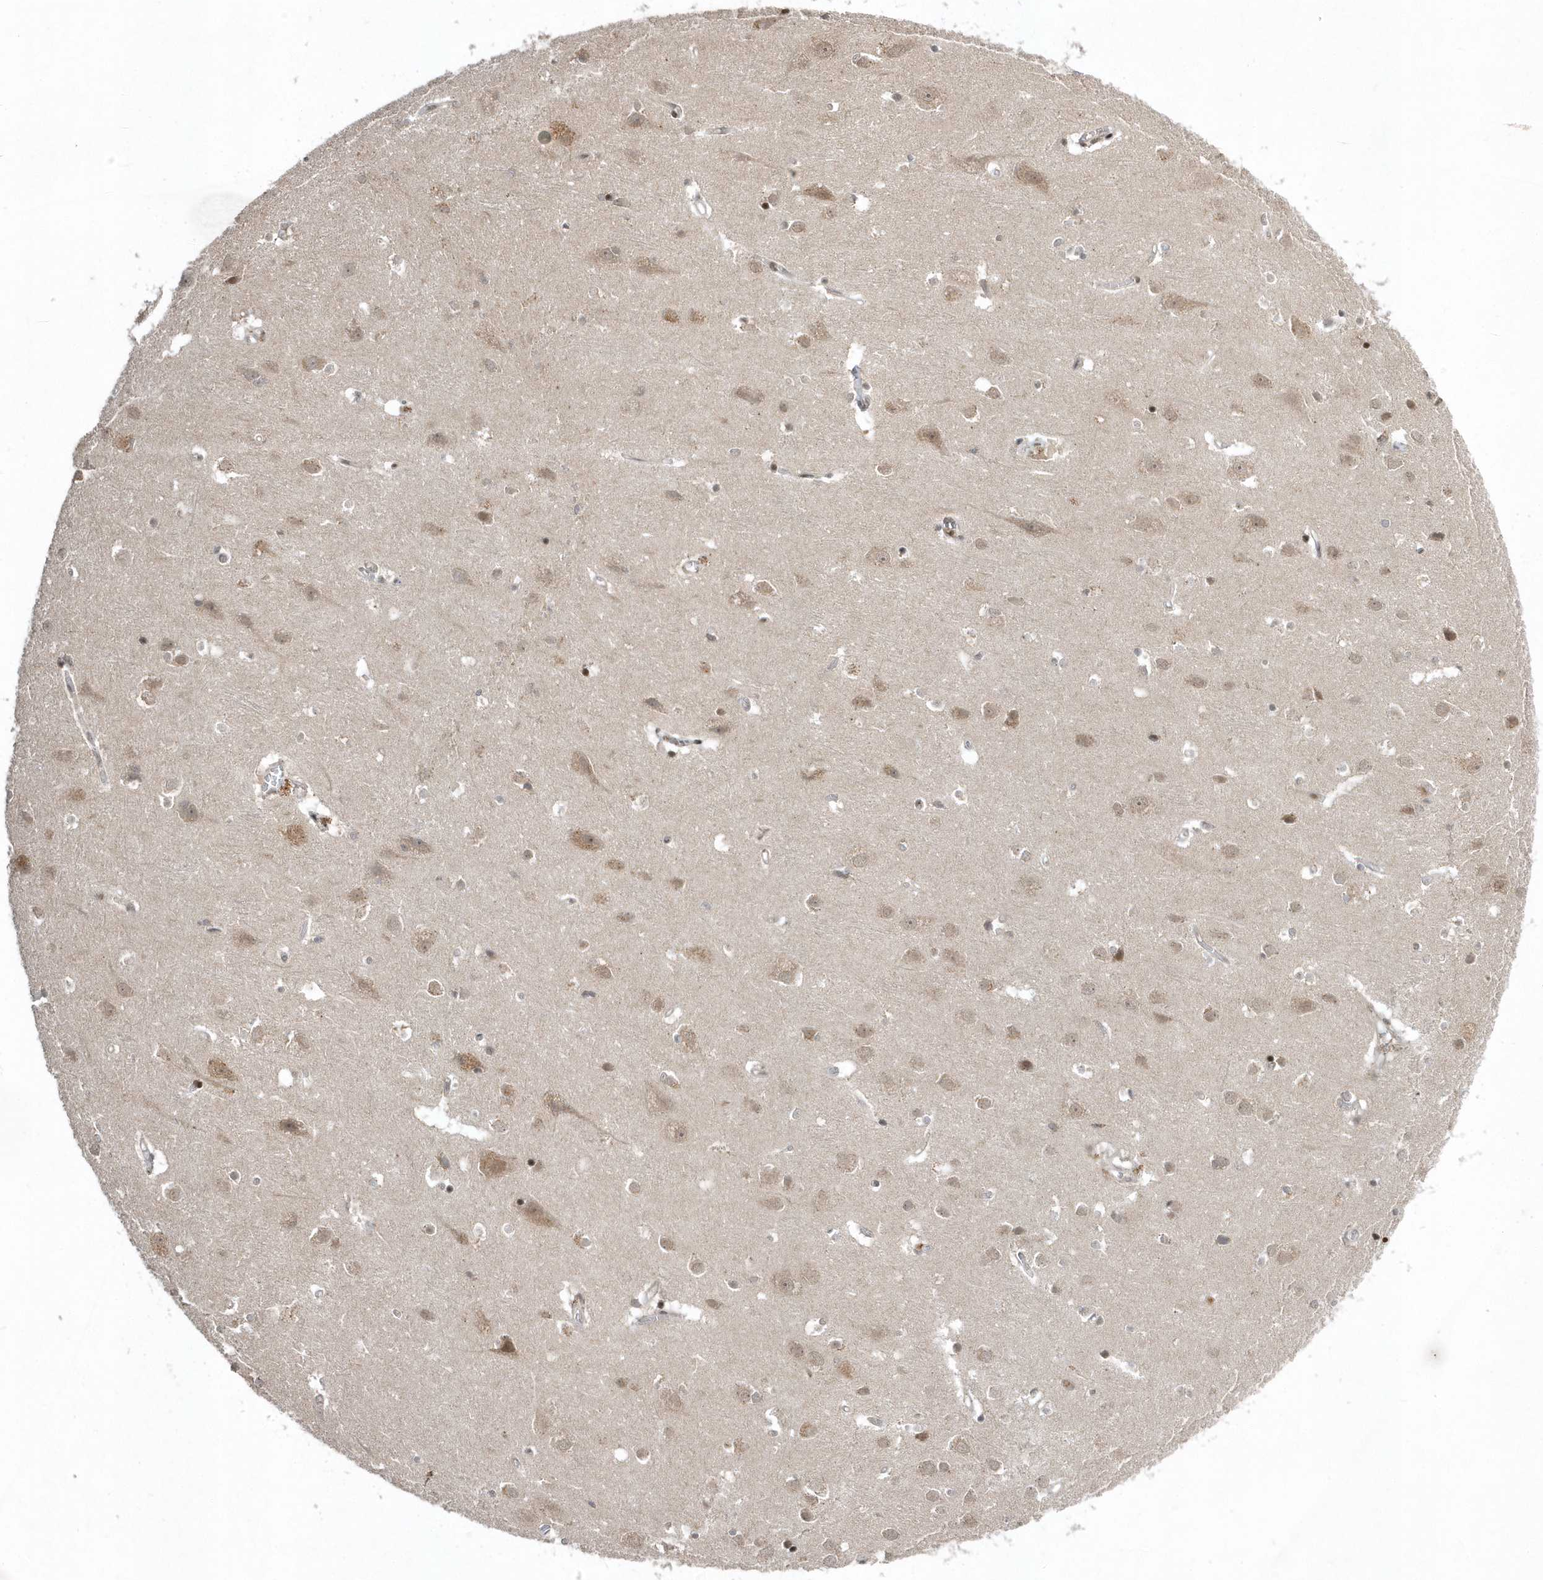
{"staining": {"intensity": "weak", "quantity": "25%-75%", "location": "cytoplasmic/membranous"}, "tissue": "cerebral cortex", "cell_type": "Endothelial cells", "image_type": "normal", "snomed": [{"axis": "morphology", "description": "Normal tissue, NOS"}, {"axis": "topography", "description": "Cerebral cortex"}], "caption": "Immunohistochemical staining of benign cerebral cortex displays 25%-75% levels of weak cytoplasmic/membranous protein staining in about 25%-75% of endothelial cells. (Brightfield microscopy of DAB IHC at high magnification).", "gene": "EIF2B1", "patient": {"sex": "male", "age": 54}}